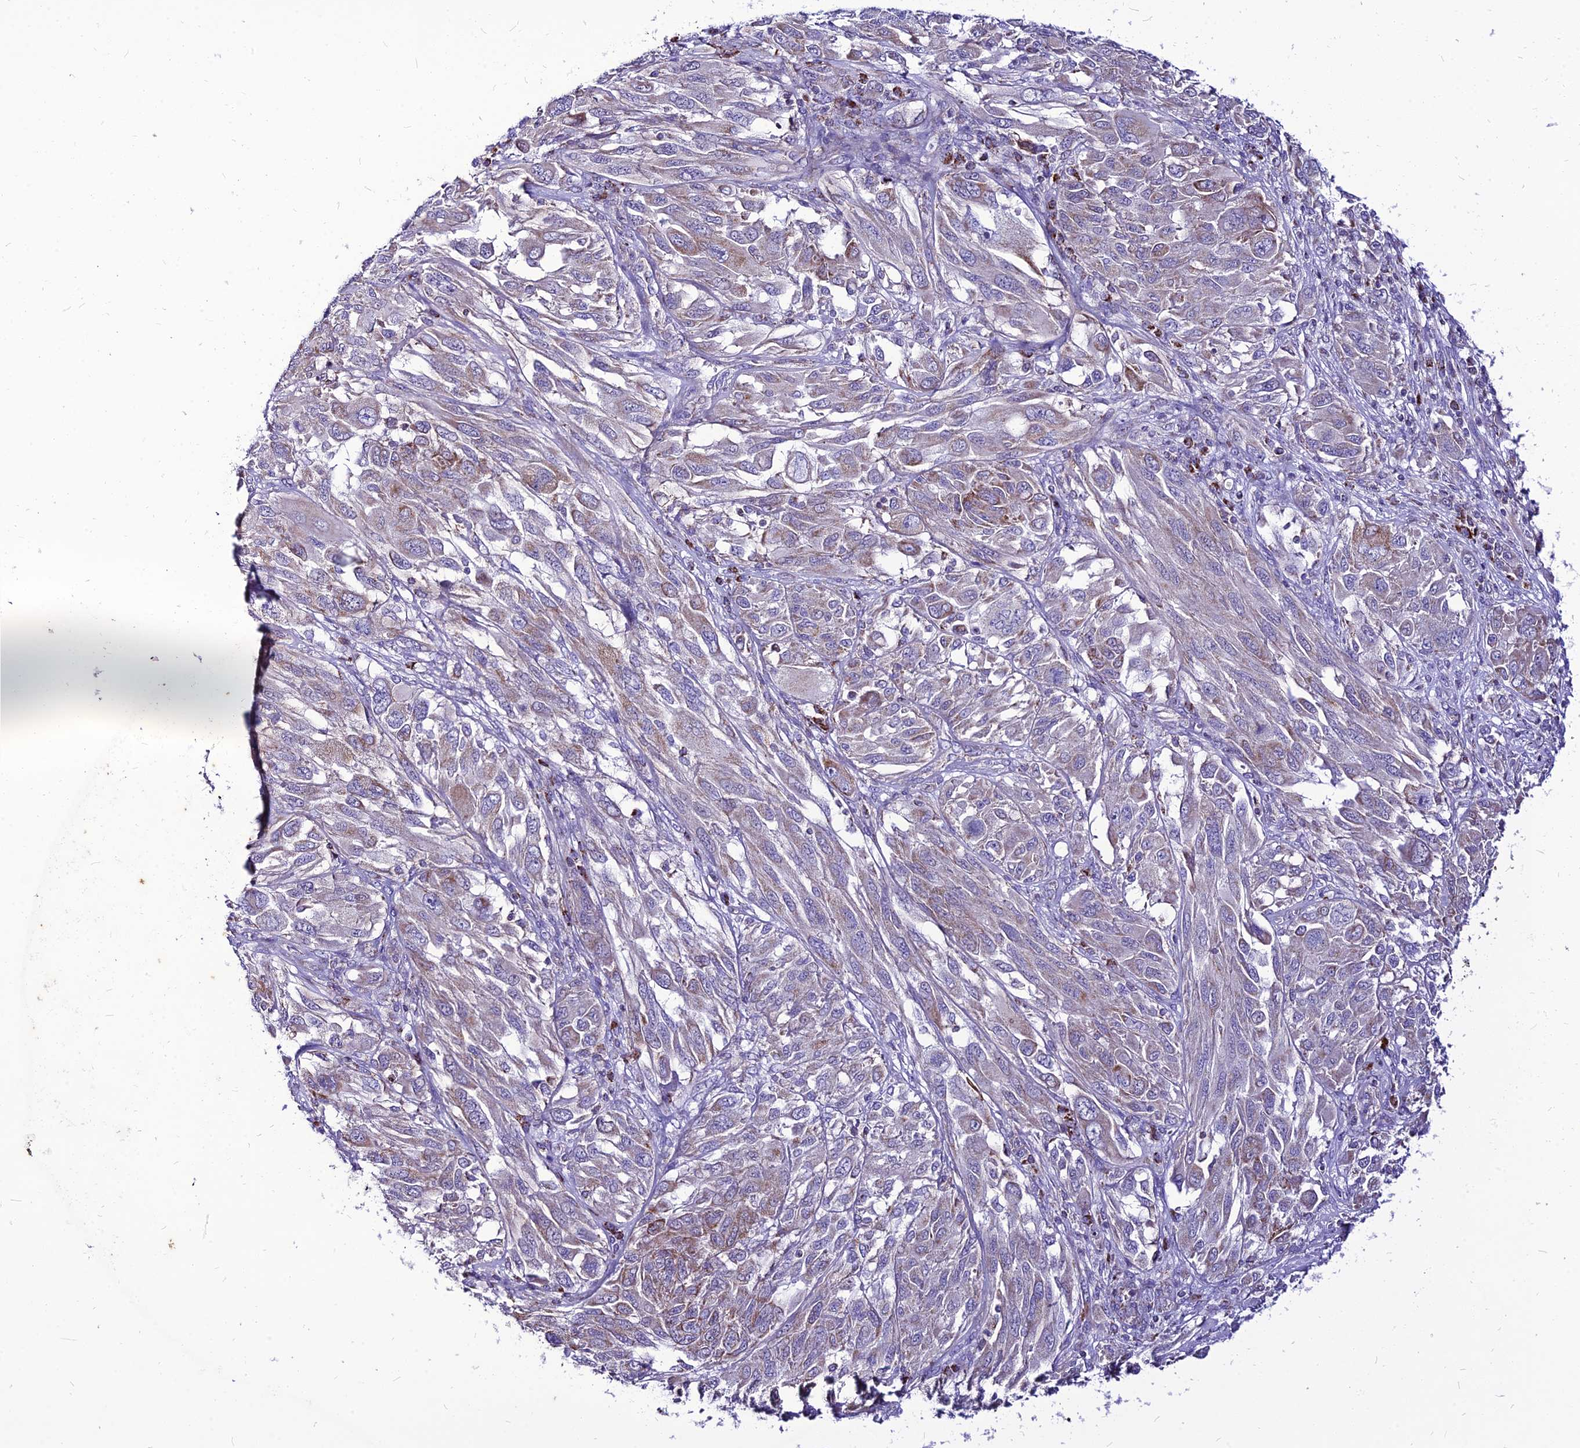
{"staining": {"intensity": "weak", "quantity": "<25%", "location": "cytoplasmic/membranous"}, "tissue": "melanoma", "cell_type": "Tumor cells", "image_type": "cancer", "snomed": [{"axis": "morphology", "description": "Malignant melanoma, NOS"}, {"axis": "topography", "description": "Skin"}], "caption": "Melanoma was stained to show a protein in brown. There is no significant positivity in tumor cells. Nuclei are stained in blue.", "gene": "ECI1", "patient": {"sex": "female", "age": 91}}